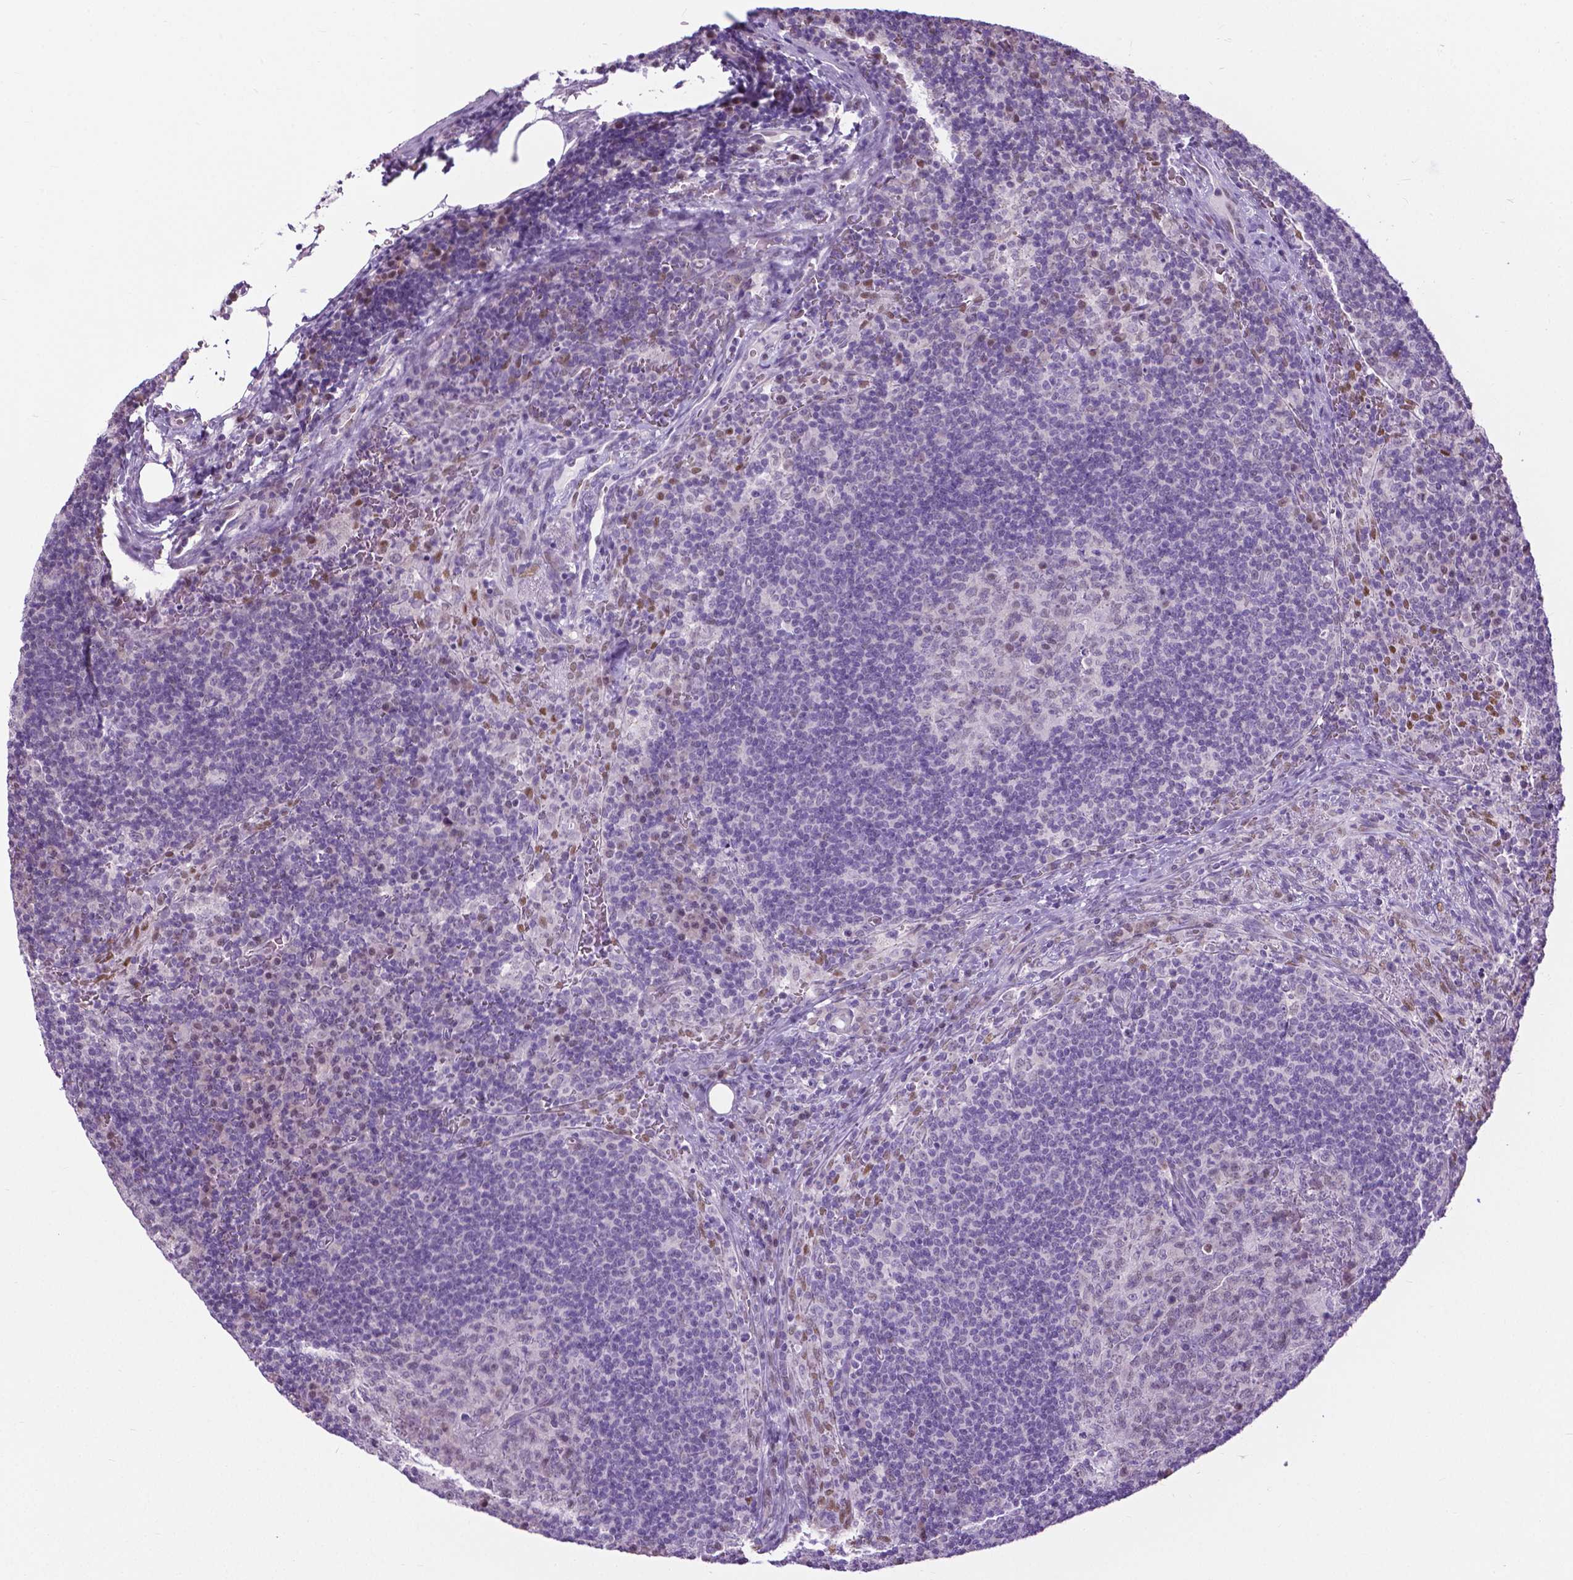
{"staining": {"intensity": "negative", "quantity": "none", "location": "none"}, "tissue": "lymph node", "cell_type": "Germinal center cells", "image_type": "normal", "snomed": [{"axis": "morphology", "description": "Normal tissue, NOS"}, {"axis": "topography", "description": "Lymph node"}], "caption": "High power microscopy micrograph of an immunohistochemistry micrograph of normal lymph node, revealing no significant staining in germinal center cells.", "gene": "APCDD1L", "patient": {"sex": "male", "age": 67}}